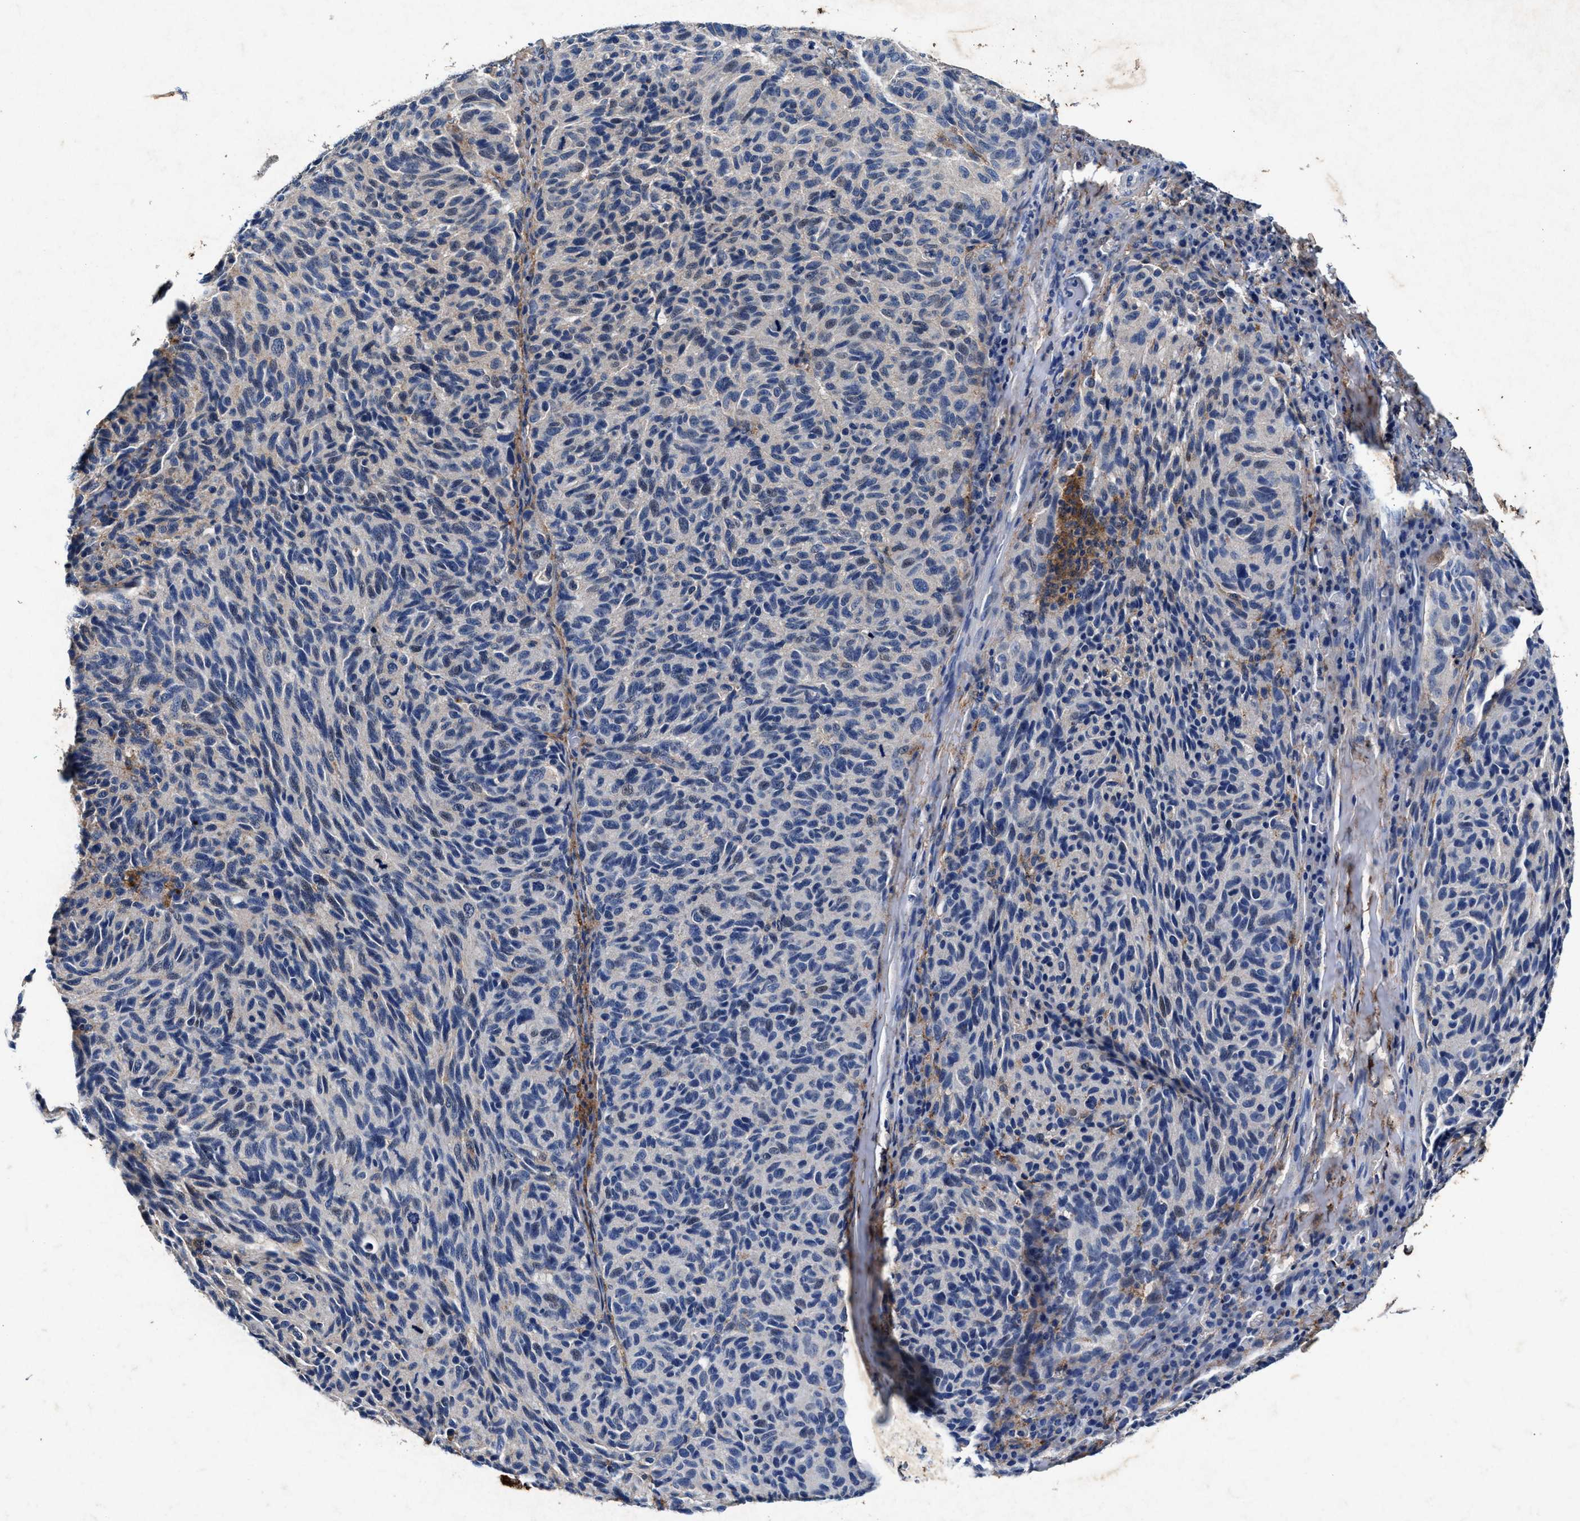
{"staining": {"intensity": "negative", "quantity": "none", "location": "none"}, "tissue": "melanoma", "cell_type": "Tumor cells", "image_type": "cancer", "snomed": [{"axis": "morphology", "description": "Malignant melanoma, NOS"}, {"axis": "topography", "description": "Skin"}], "caption": "Malignant melanoma was stained to show a protein in brown. There is no significant expression in tumor cells. Nuclei are stained in blue.", "gene": "SLC8A1", "patient": {"sex": "female", "age": 73}}